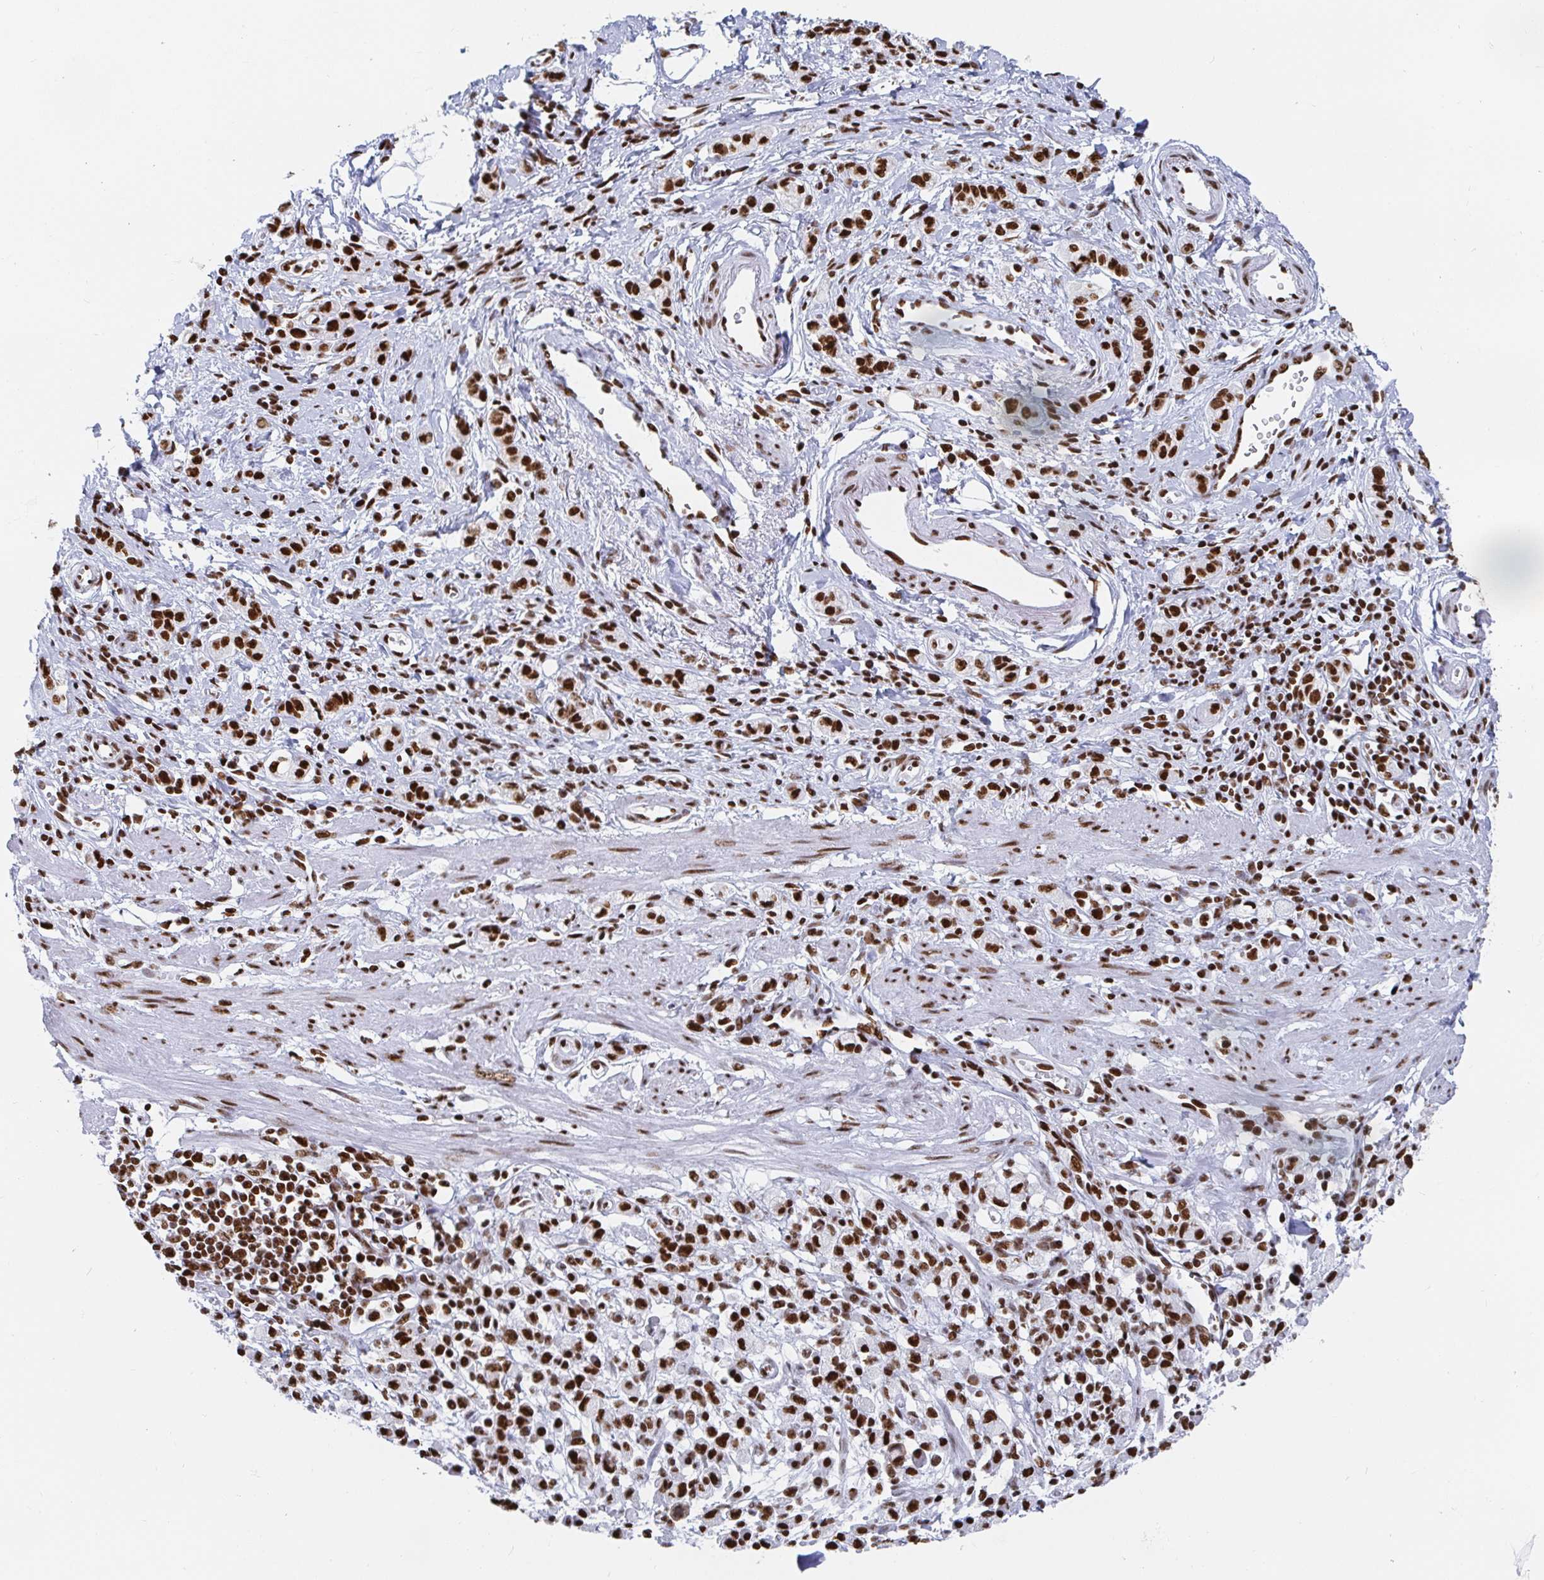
{"staining": {"intensity": "strong", "quantity": ">75%", "location": "nuclear"}, "tissue": "stomach cancer", "cell_type": "Tumor cells", "image_type": "cancer", "snomed": [{"axis": "morphology", "description": "Adenocarcinoma, NOS"}, {"axis": "topography", "description": "Stomach"}], "caption": "Stomach cancer stained with IHC reveals strong nuclear staining in approximately >75% of tumor cells.", "gene": "EWSR1", "patient": {"sex": "male", "age": 77}}